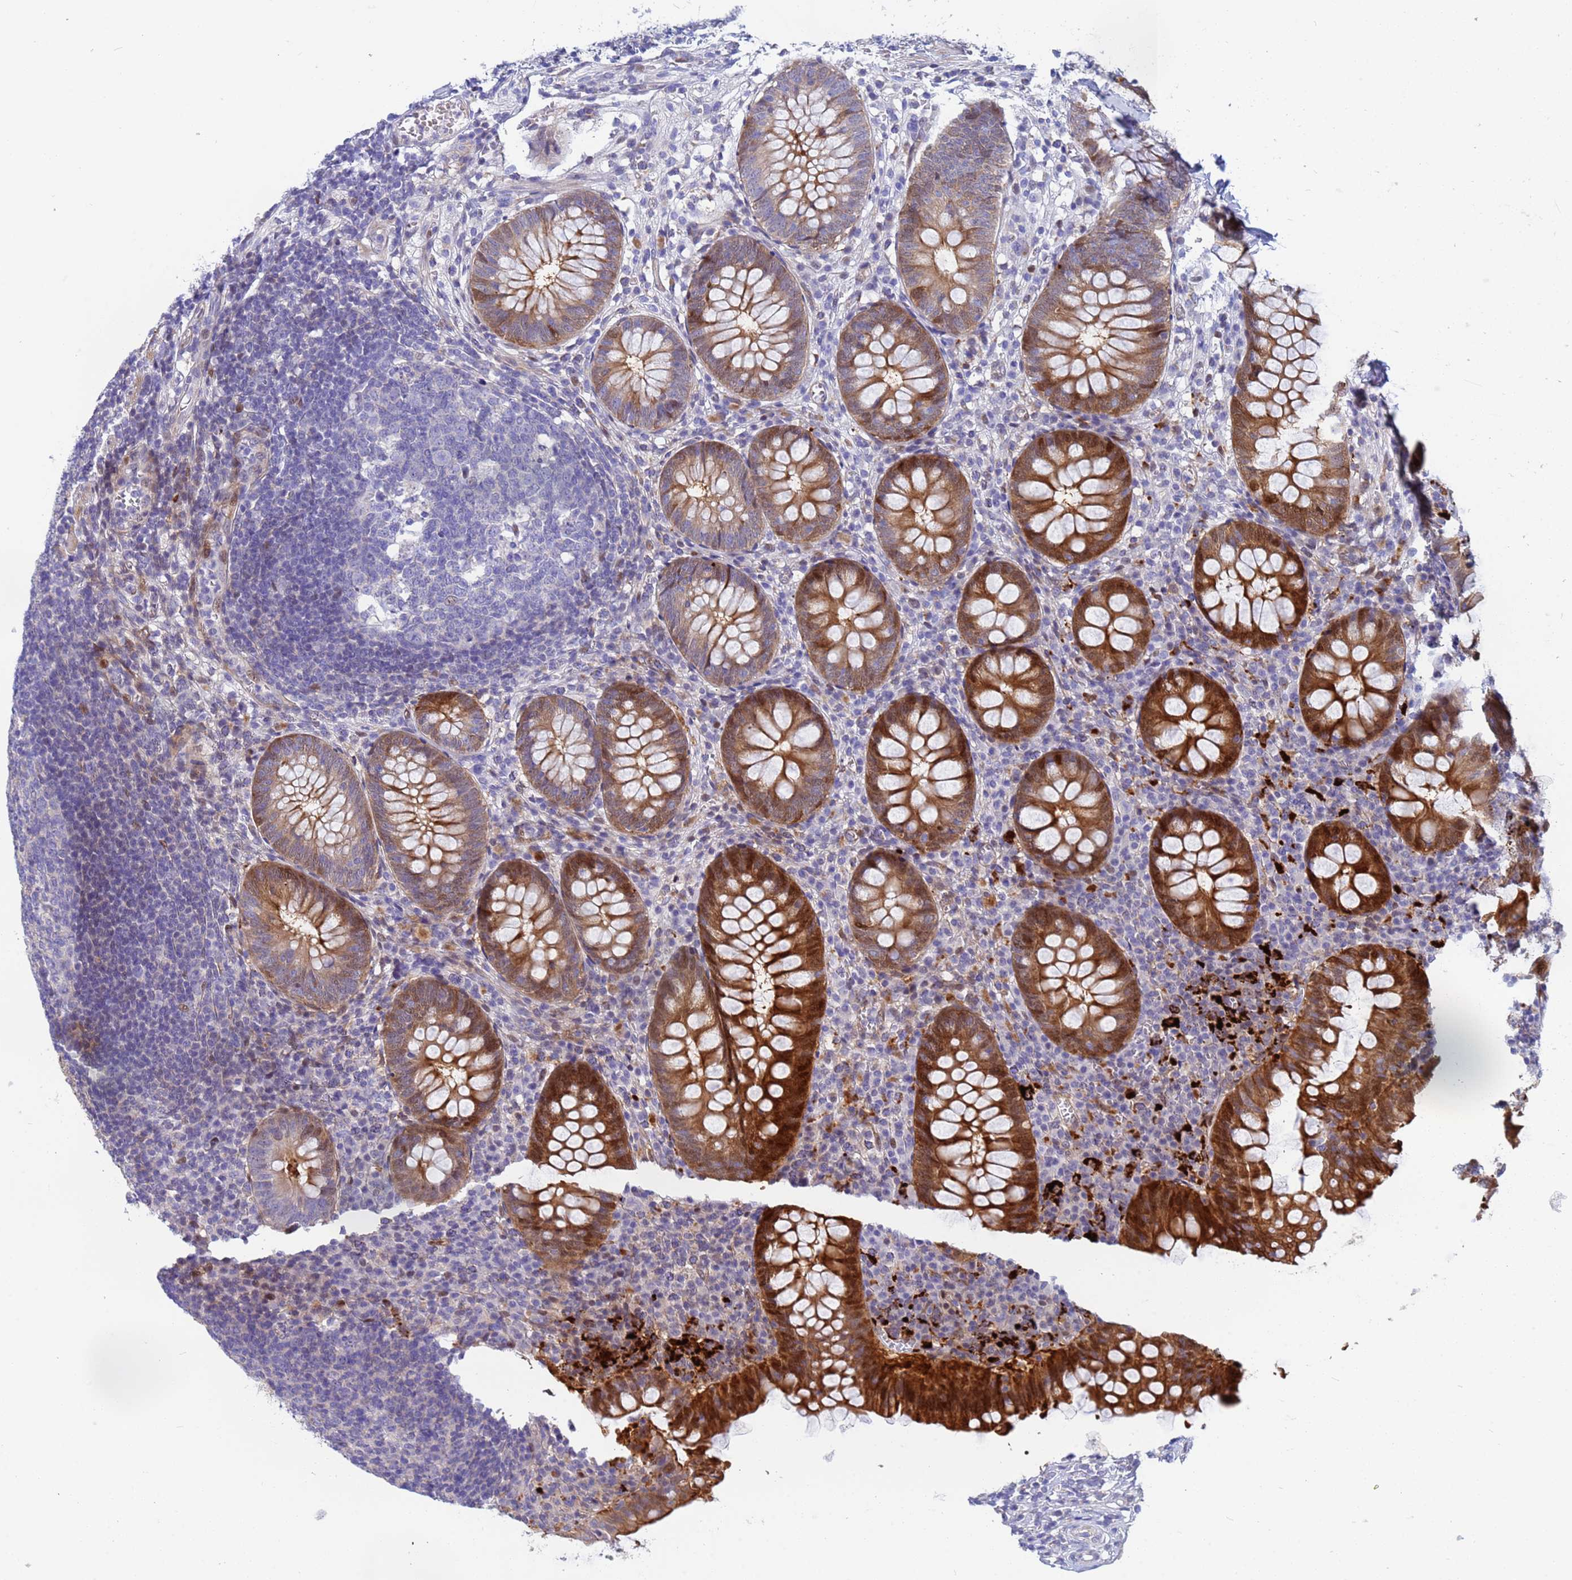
{"staining": {"intensity": "strong", "quantity": "25%-75%", "location": "cytoplasmic/membranous"}, "tissue": "appendix", "cell_type": "Glandular cells", "image_type": "normal", "snomed": [{"axis": "morphology", "description": "Normal tissue, NOS"}, {"axis": "topography", "description": "Appendix"}], "caption": "Appendix stained for a protein (brown) exhibits strong cytoplasmic/membranous positive staining in about 25%-75% of glandular cells.", "gene": "PPP6R1", "patient": {"sex": "male", "age": 56}}